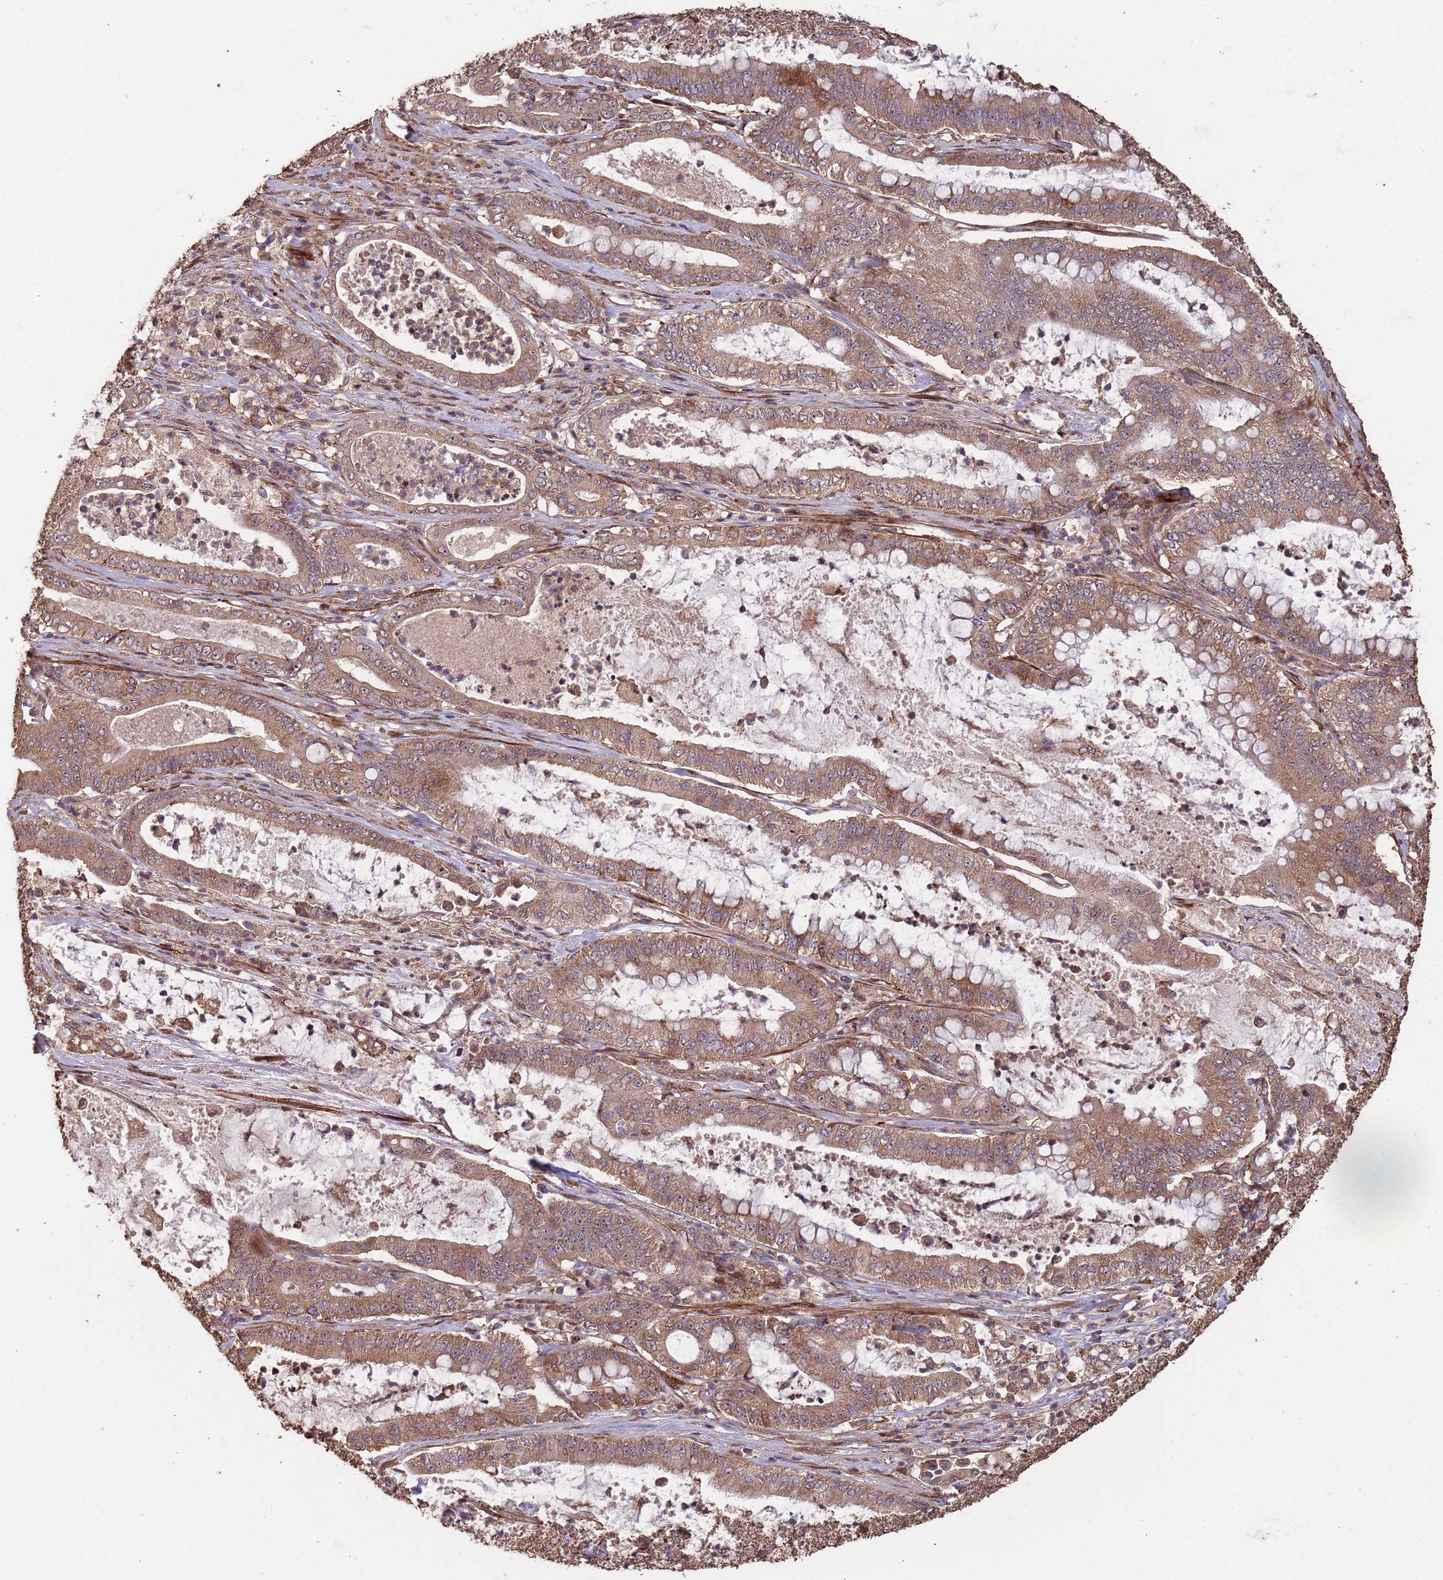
{"staining": {"intensity": "moderate", "quantity": ">75%", "location": "cytoplasmic/membranous"}, "tissue": "pancreatic cancer", "cell_type": "Tumor cells", "image_type": "cancer", "snomed": [{"axis": "morphology", "description": "Adenocarcinoma, NOS"}, {"axis": "topography", "description": "Pancreas"}], "caption": "Immunohistochemical staining of human adenocarcinoma (pancreatic) displays medium levels of moderate cytoplasmic/membranous positivity in about >75% of tumor cells.", "gene": "ZNF428", "patient": {"sex": "male", "age": 71}}